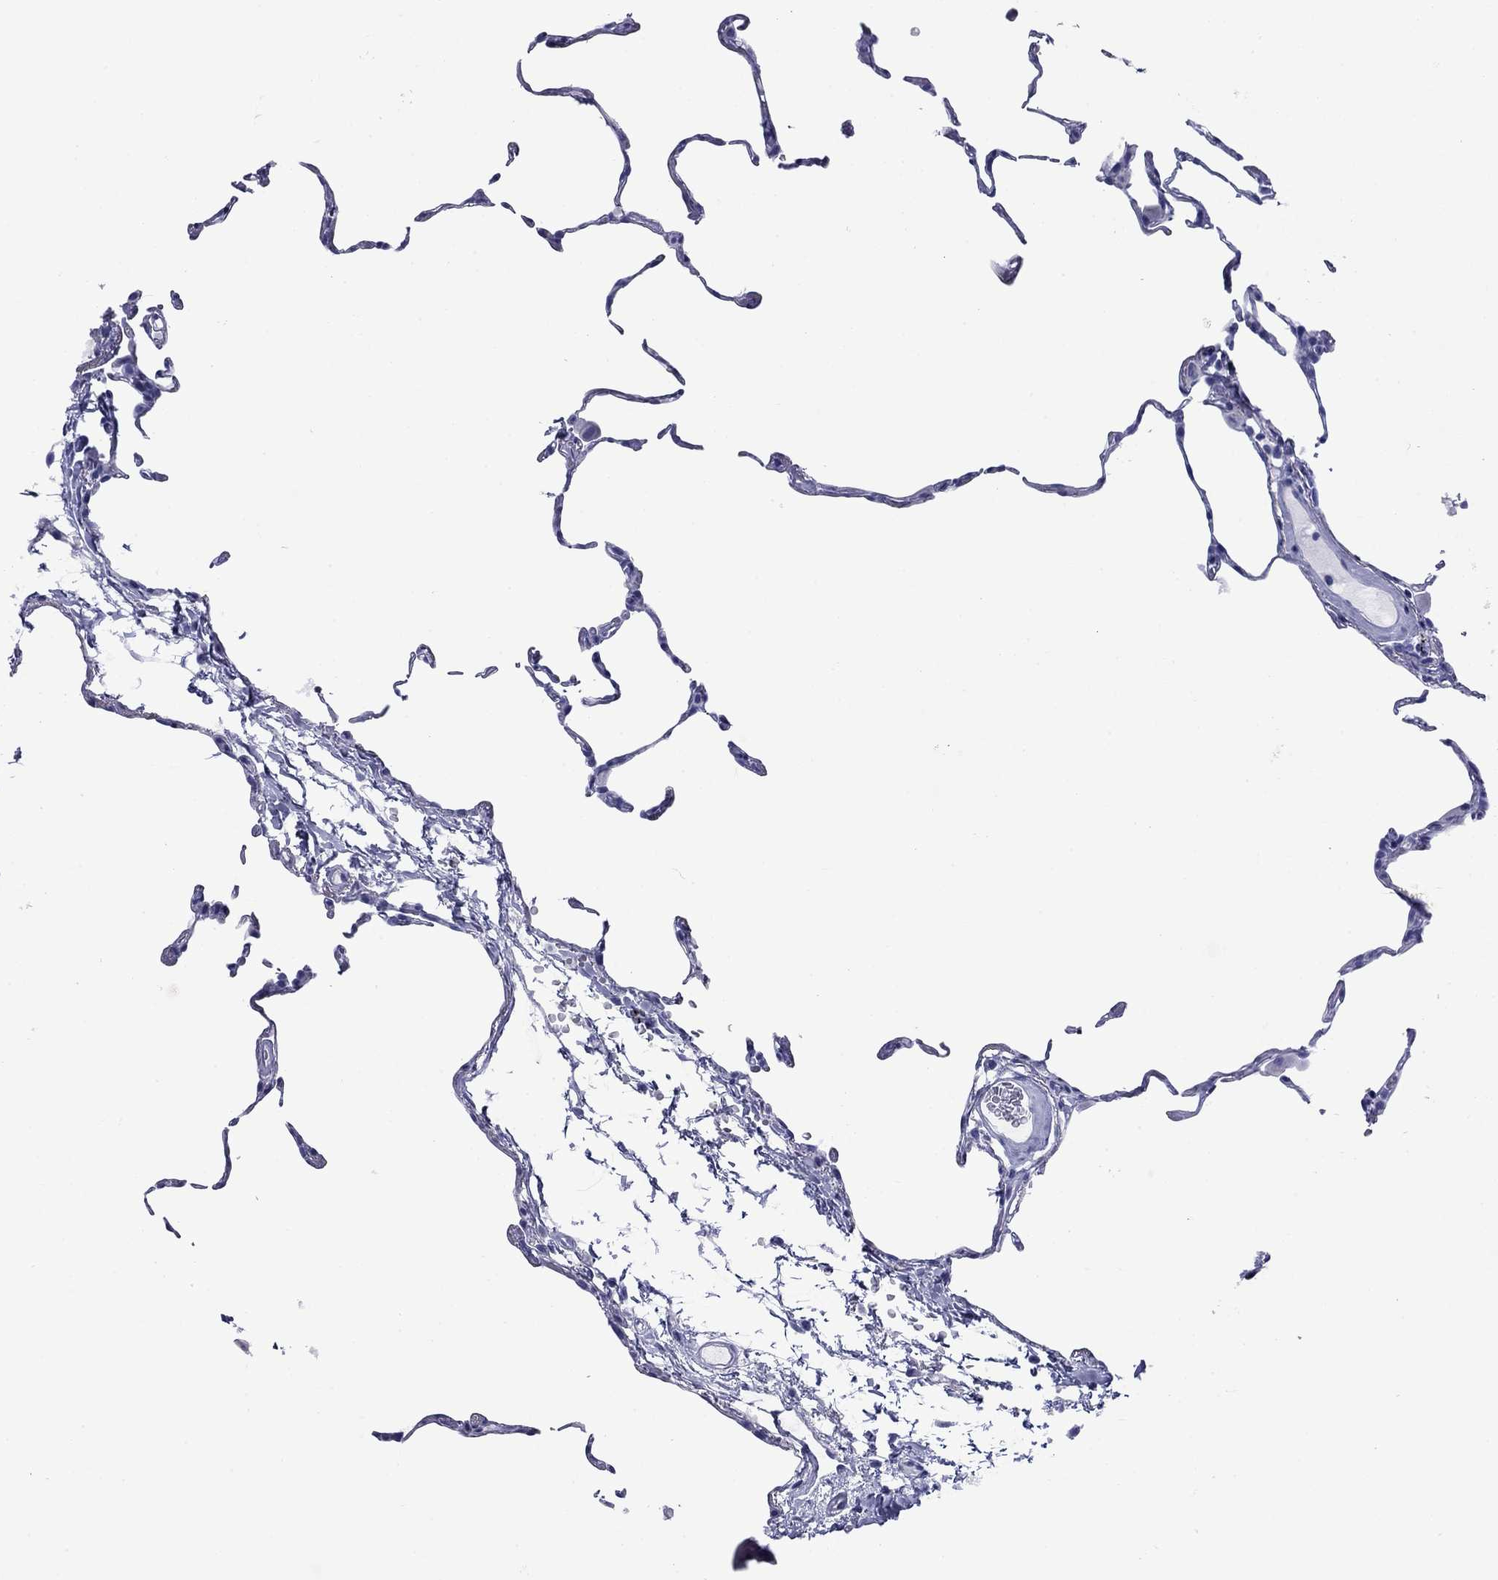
{"staining": {"intensity": "negative", "quantity": "none", "location": "none"}, "tissue": "lung", "cell_type": "Alveolar cells", "image_type": "normal", "snomed": [{"axis": "morphology", "description": "Normal tissue, NOS"}, {"axis": "topography", "description": "Lung"}], "caption": "High power microscopy photomicrograph of an IHC micrograph of normal lung, revealing no significant expression in alveolar cells. (DAB (3,3'-diaminobenzidine) immunohistochemistry (IHC), high magnification).", "gene": "ROM1", "patient": {"sex": "female", "age": 57}}